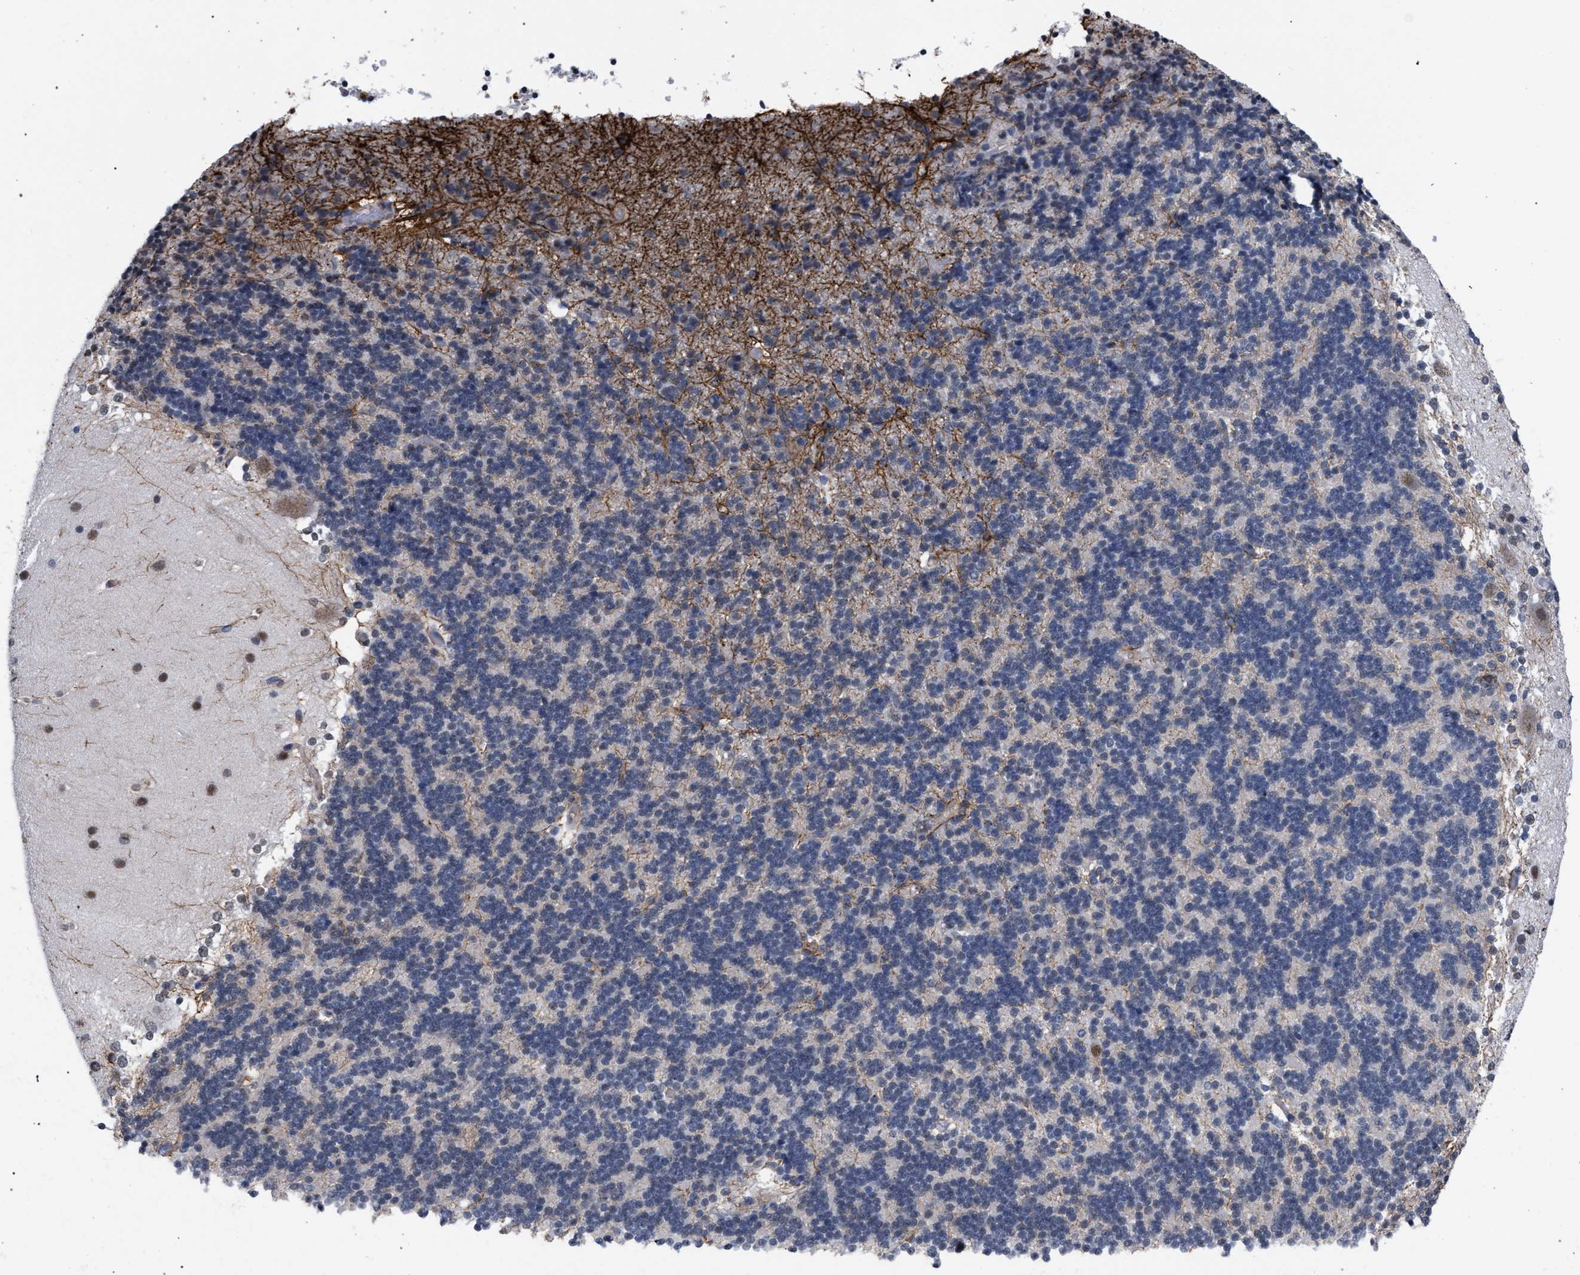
{"staining": {"intensity": "weak", "quantity": "<25%", "location": "cytoplasmic/membranous"}, "tissue": "cerebellum", "cell_type": "Cells in granular layer", "image_type": "normal", "snomed": [{"axis": "morphology", "description": "Normal tissue, NOS"}, {"axis": "topography", "description": "Cerebellum"}], "caption": "Cells in granular layer show no significant protein positivity in normal cerebellum. The staining is performed using DAB brown chromogen with nuclei counter-stained in using hematoxylin.", "gene": "GOLGA2", "patient": {"sex": "female", "age": 19}}